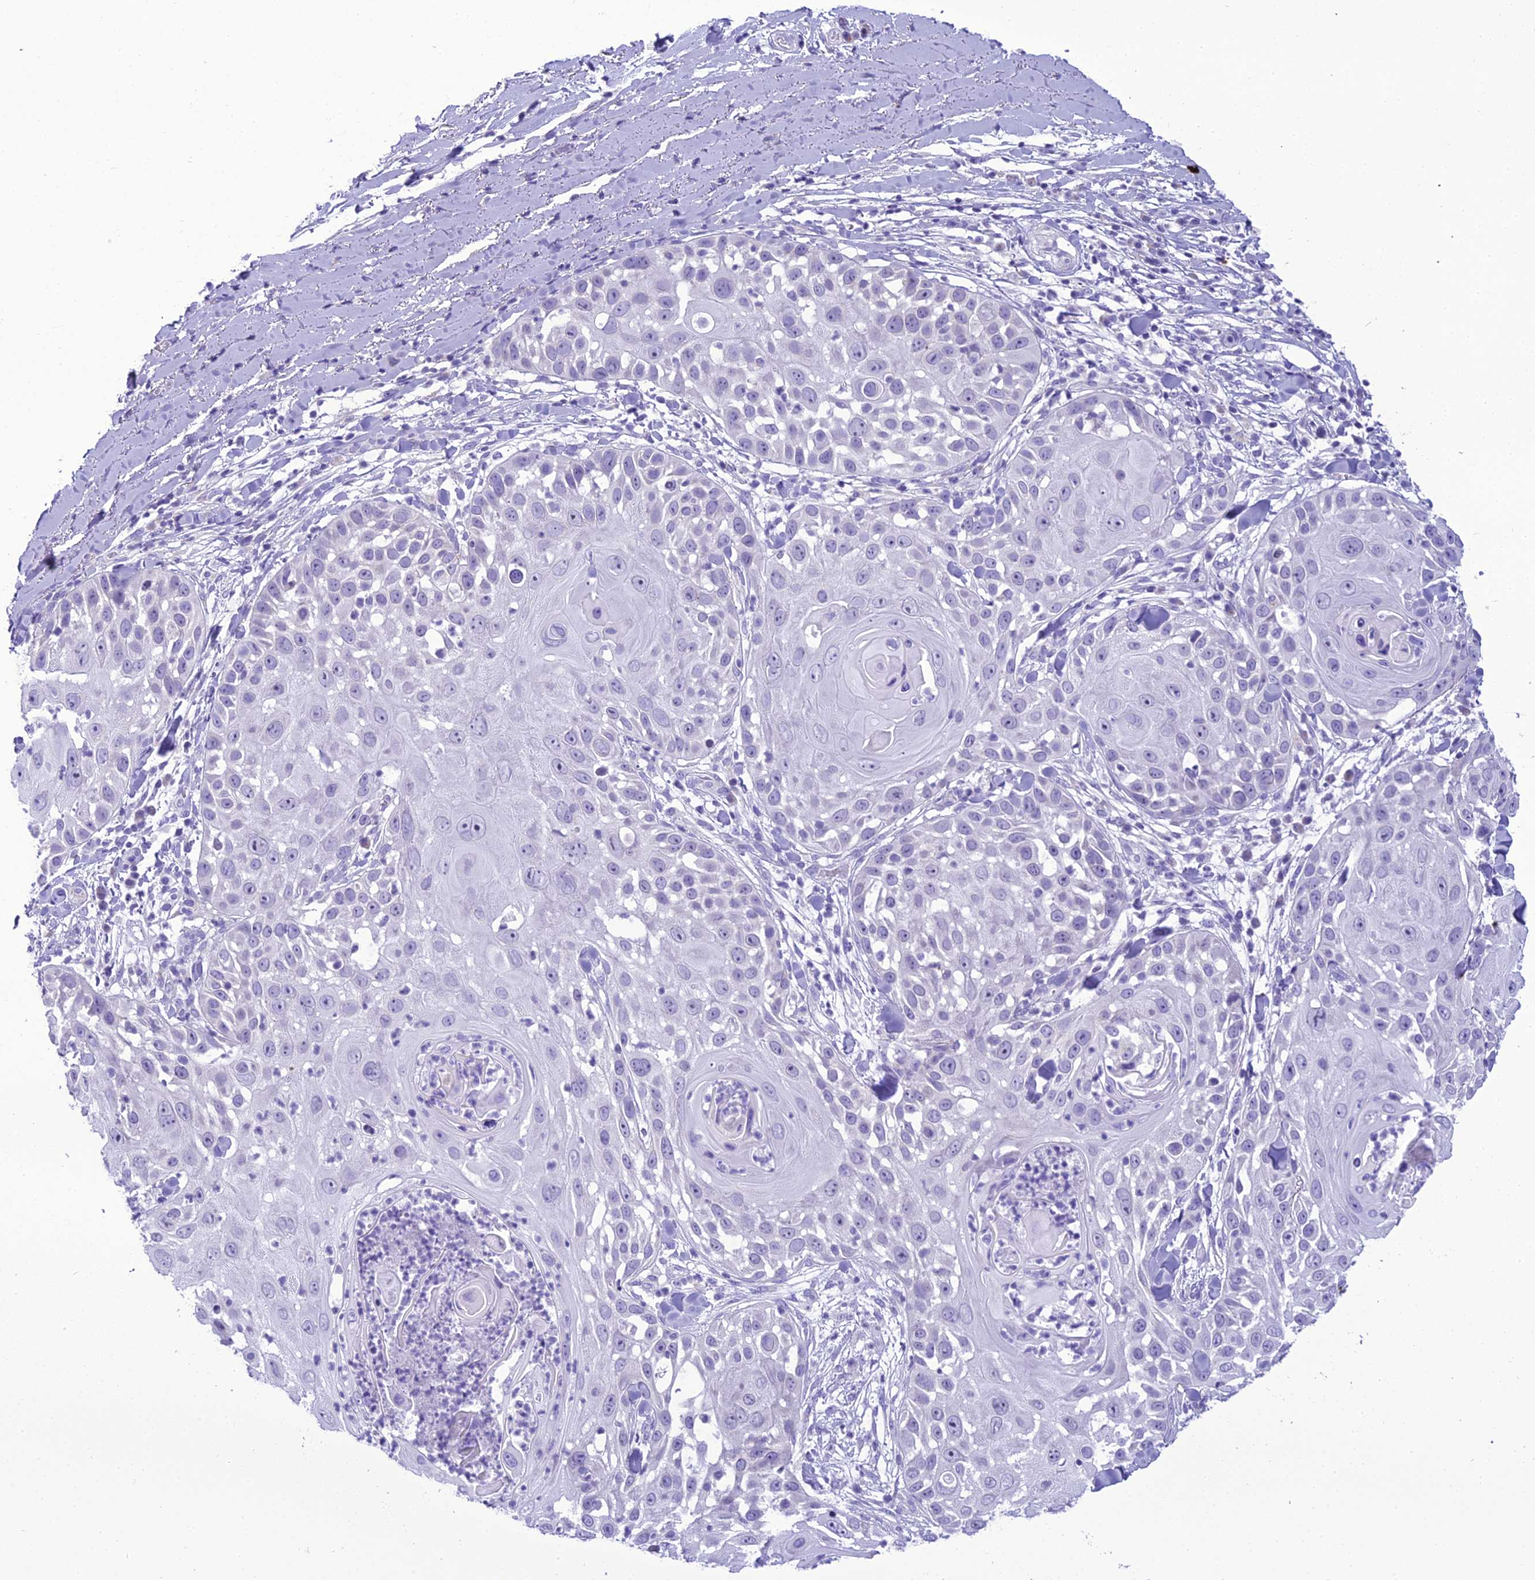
{"staining": {"intensity": "negative", "quantity": "none", "location": "none"}, "tissue": "skin cancer", "cell_type": "Tumor cells", "image_type": "cancer", "snomed": [{"axis": "morphology", "description": "Squamous cell carcinoma, NOS"}, {"axis": "topography", "description": "Skin"}], "caption": "Skin squamous cell carcinoma was stained to show a protein in brown. There is no significant positivity in tumor cells.", "gene": "B9D2", "patient": {"sex": "female", "age": 44}}